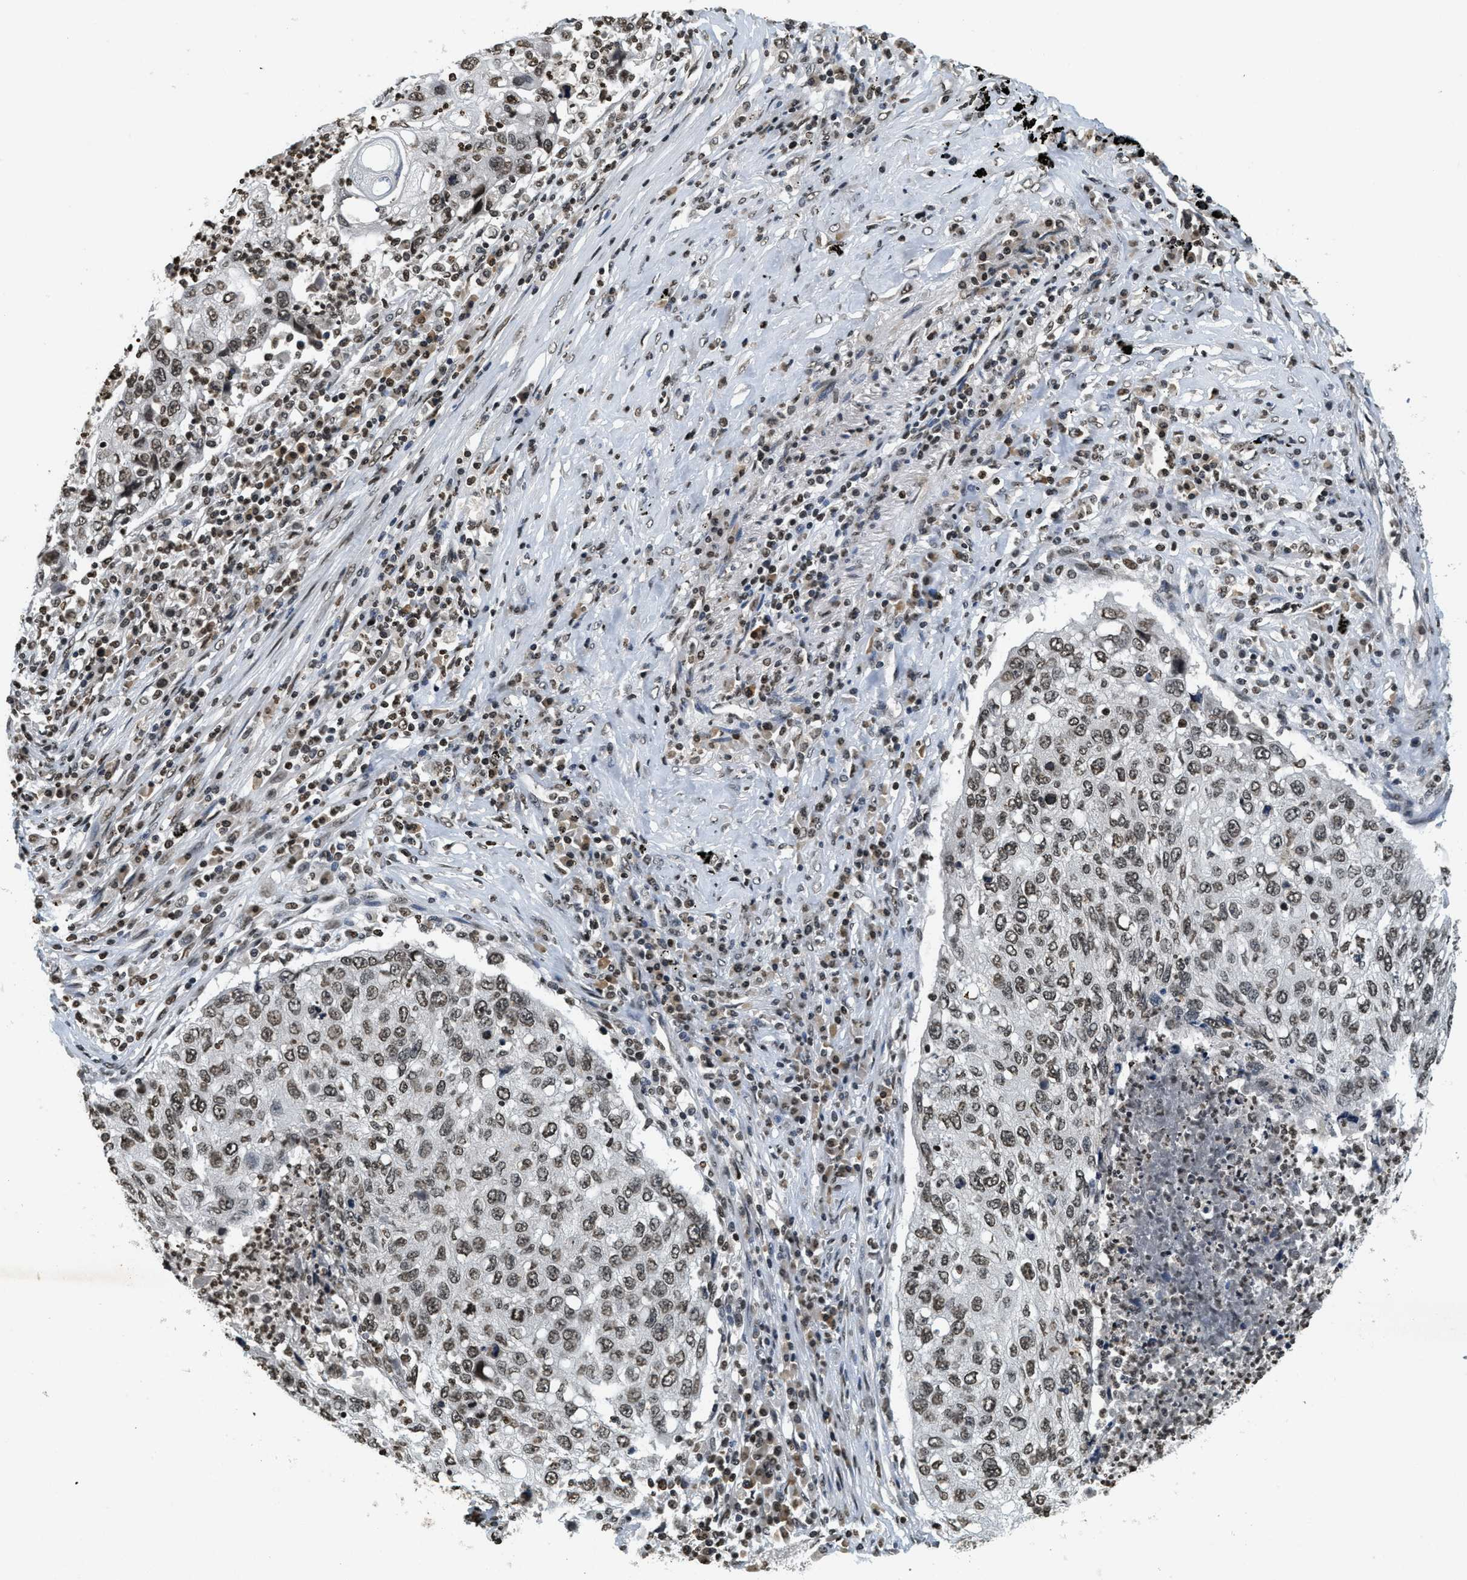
{"staining": {"intensity": "moderate", "quantity": ">75%", "location": "nuclear"}, "tissue": "lung cancer", "cell_type": "Tumor cells", "image_type": "cancer", "snomed": [{"axis": "morphology", "description": "Squamous cell carcinoma, NOS"}, {"axis": "topography", "description": "Lung"}], "caption": "Immunohistochemistry histopathology image of neoplastic tissue: human lung cancer stained using immunohistochemistry (IHC) demonstrates medium levels of moderate protein expression localized specifically in the nuclear of tumor cells, appearing as a nuclear brown color.", "gene": "LDB2", "patient": {"sex": "female", "age": 63}}